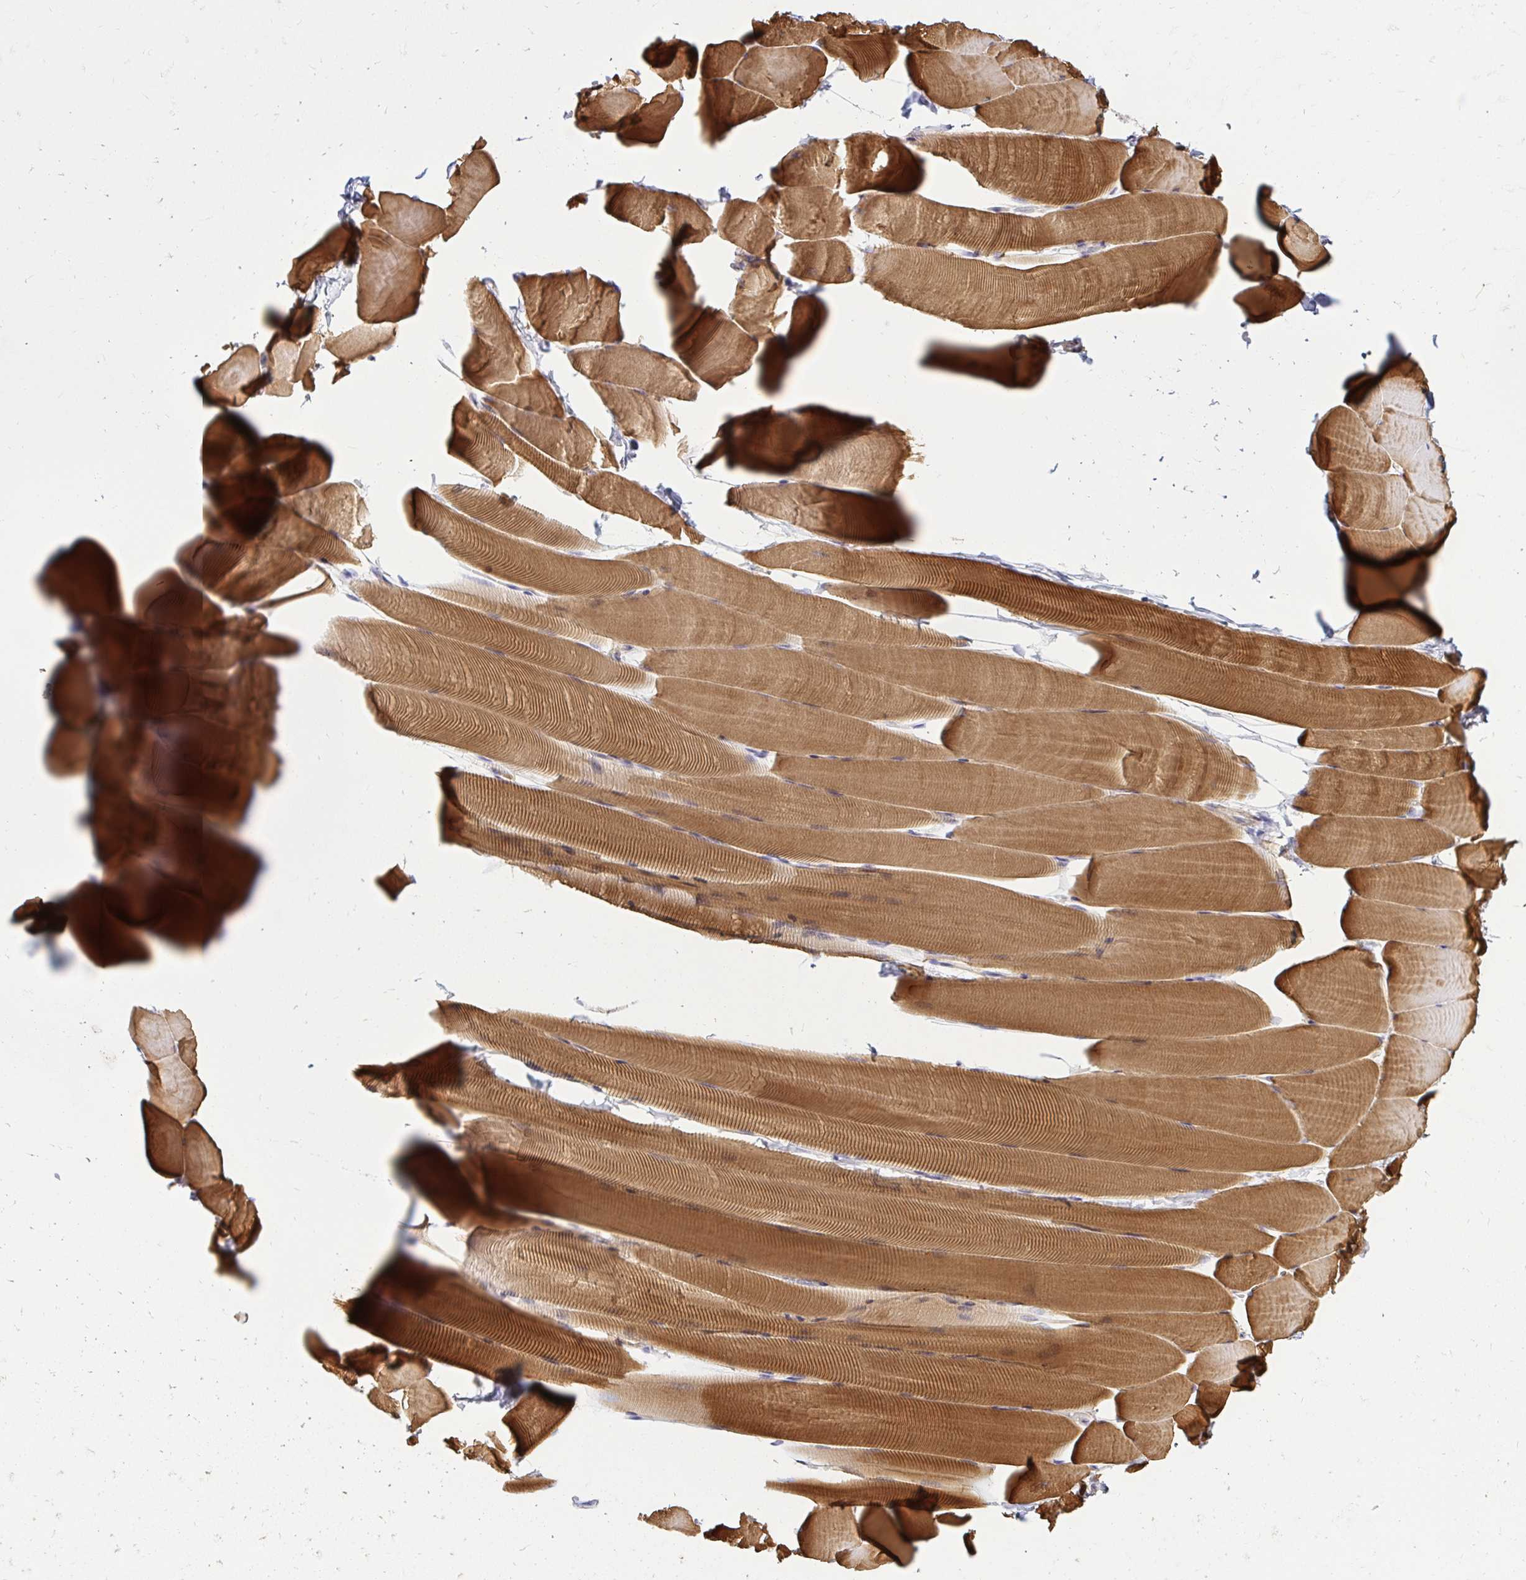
{"staining": {"intensity": "moderate", "quantity": ">75%", "location": "cytoplasmic/membranous"}, "tissue": "skeletal muscle", "cell_type": "Myocytes", "image_type": "normal", "snomed": [{"axis": "morphology", "description": "Normal tissue, NOS"}, {"axis": "topography", "description": "Skeletal muscle"}], "caption": "Skeletal muscle stained with a brown dye demonstrates moderate cytoplasmic/membranous positive expression in approximately >75% of myocytes.", "gene": "YAP1", "patient": {"sex": "male", "age": 25}}